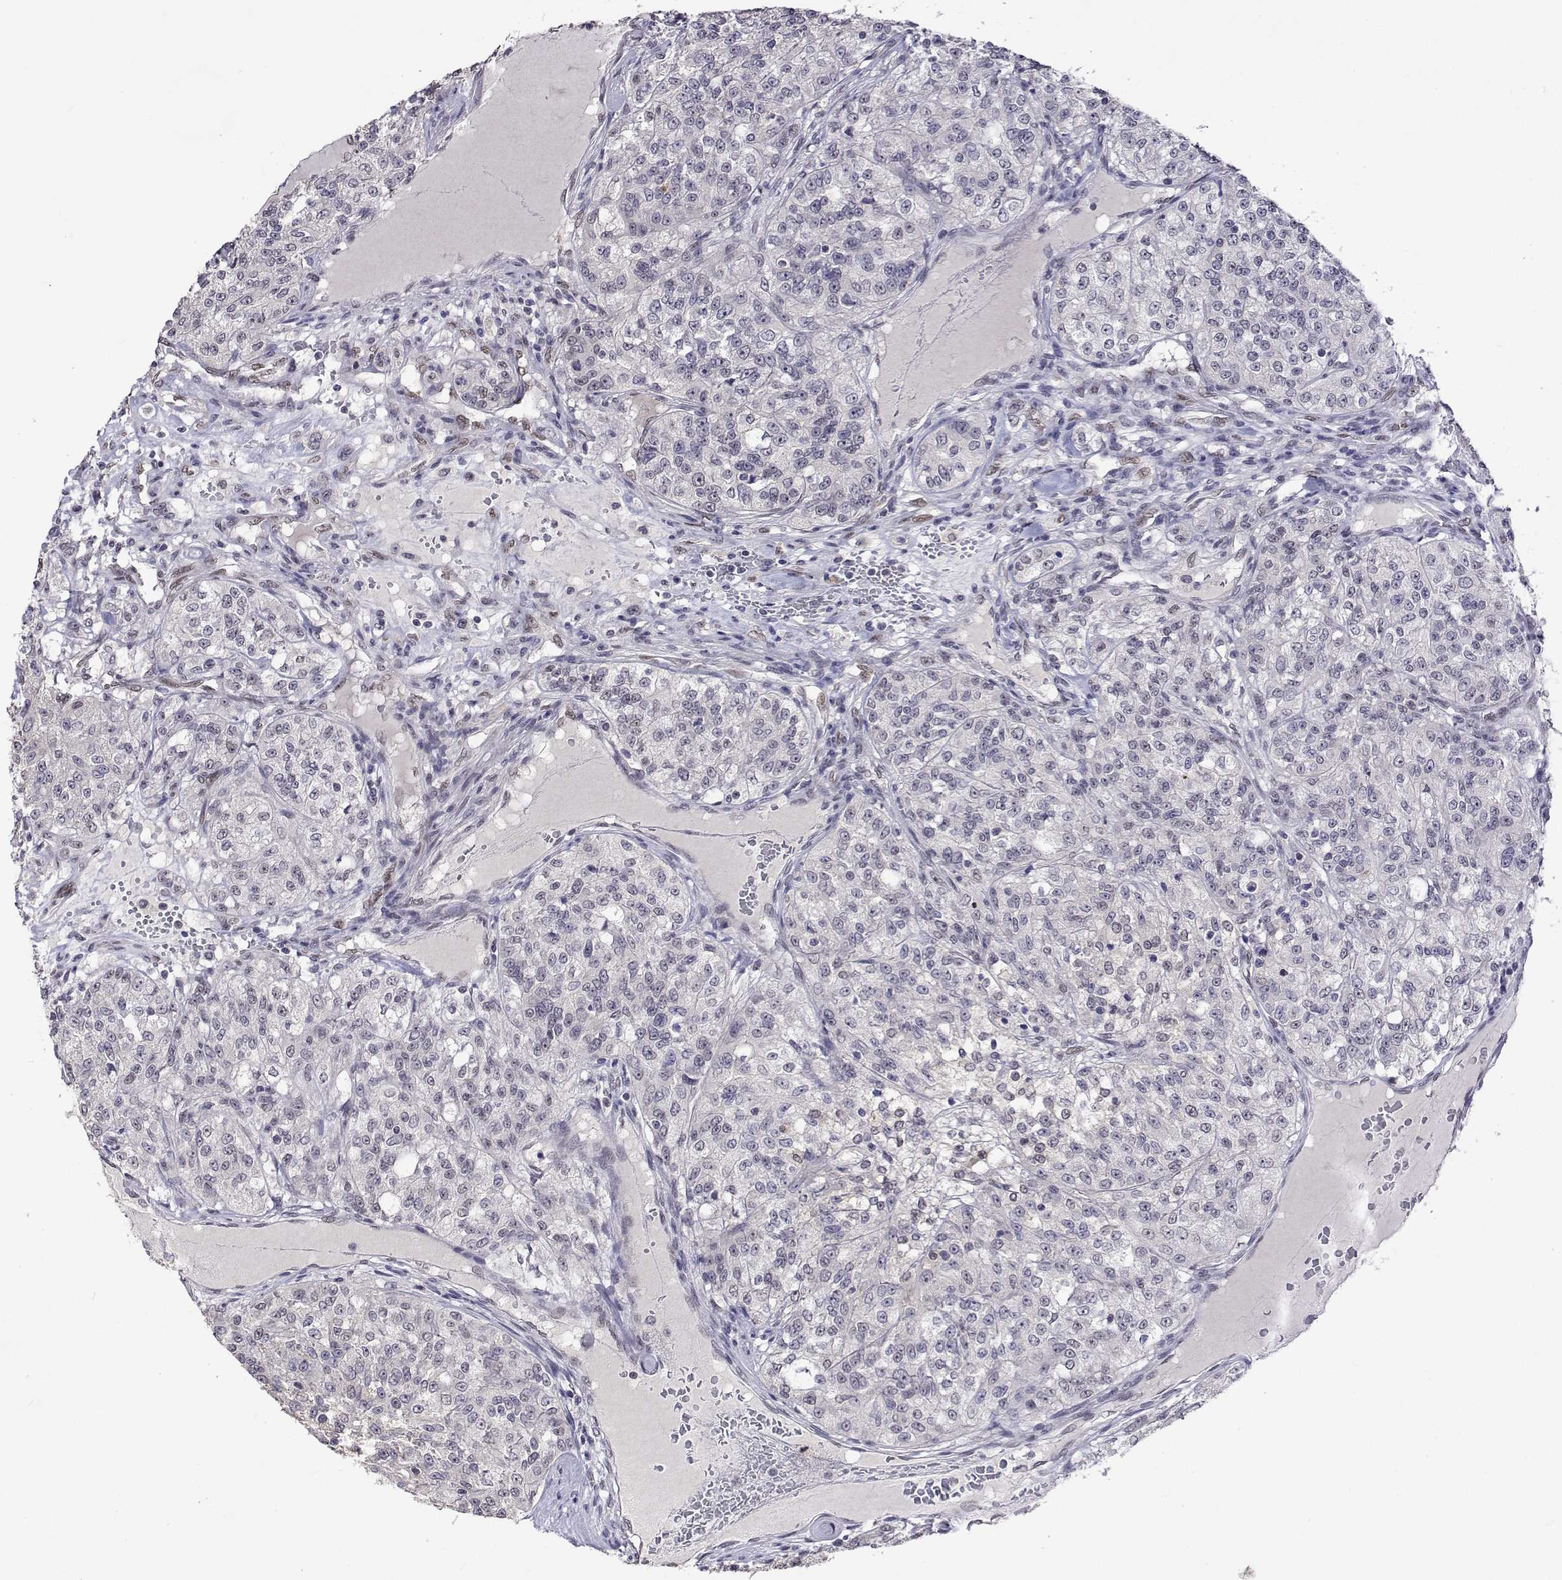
{"staining": {"intensity": "negative", "quantity": "none", "location": "none"}, "tissue": "renal cancer", "cell_type": "Tumor cells", "image_type": "cancer", "snomed": [{"axis": "morphology", "description": "Adenocarcinoma, NOS"}, {"axis": "topography", "description": "Kidney"}], "caption": "Image shows no significant protein positivity in tumor cells of renal adenocarcinoma. (DAB (3,3'-diaminobenzidine) immunohistochemistry (IHC), high magnification).", "gene": "HNRNPA0", "patient": {"sex": "female", "age": 63}}